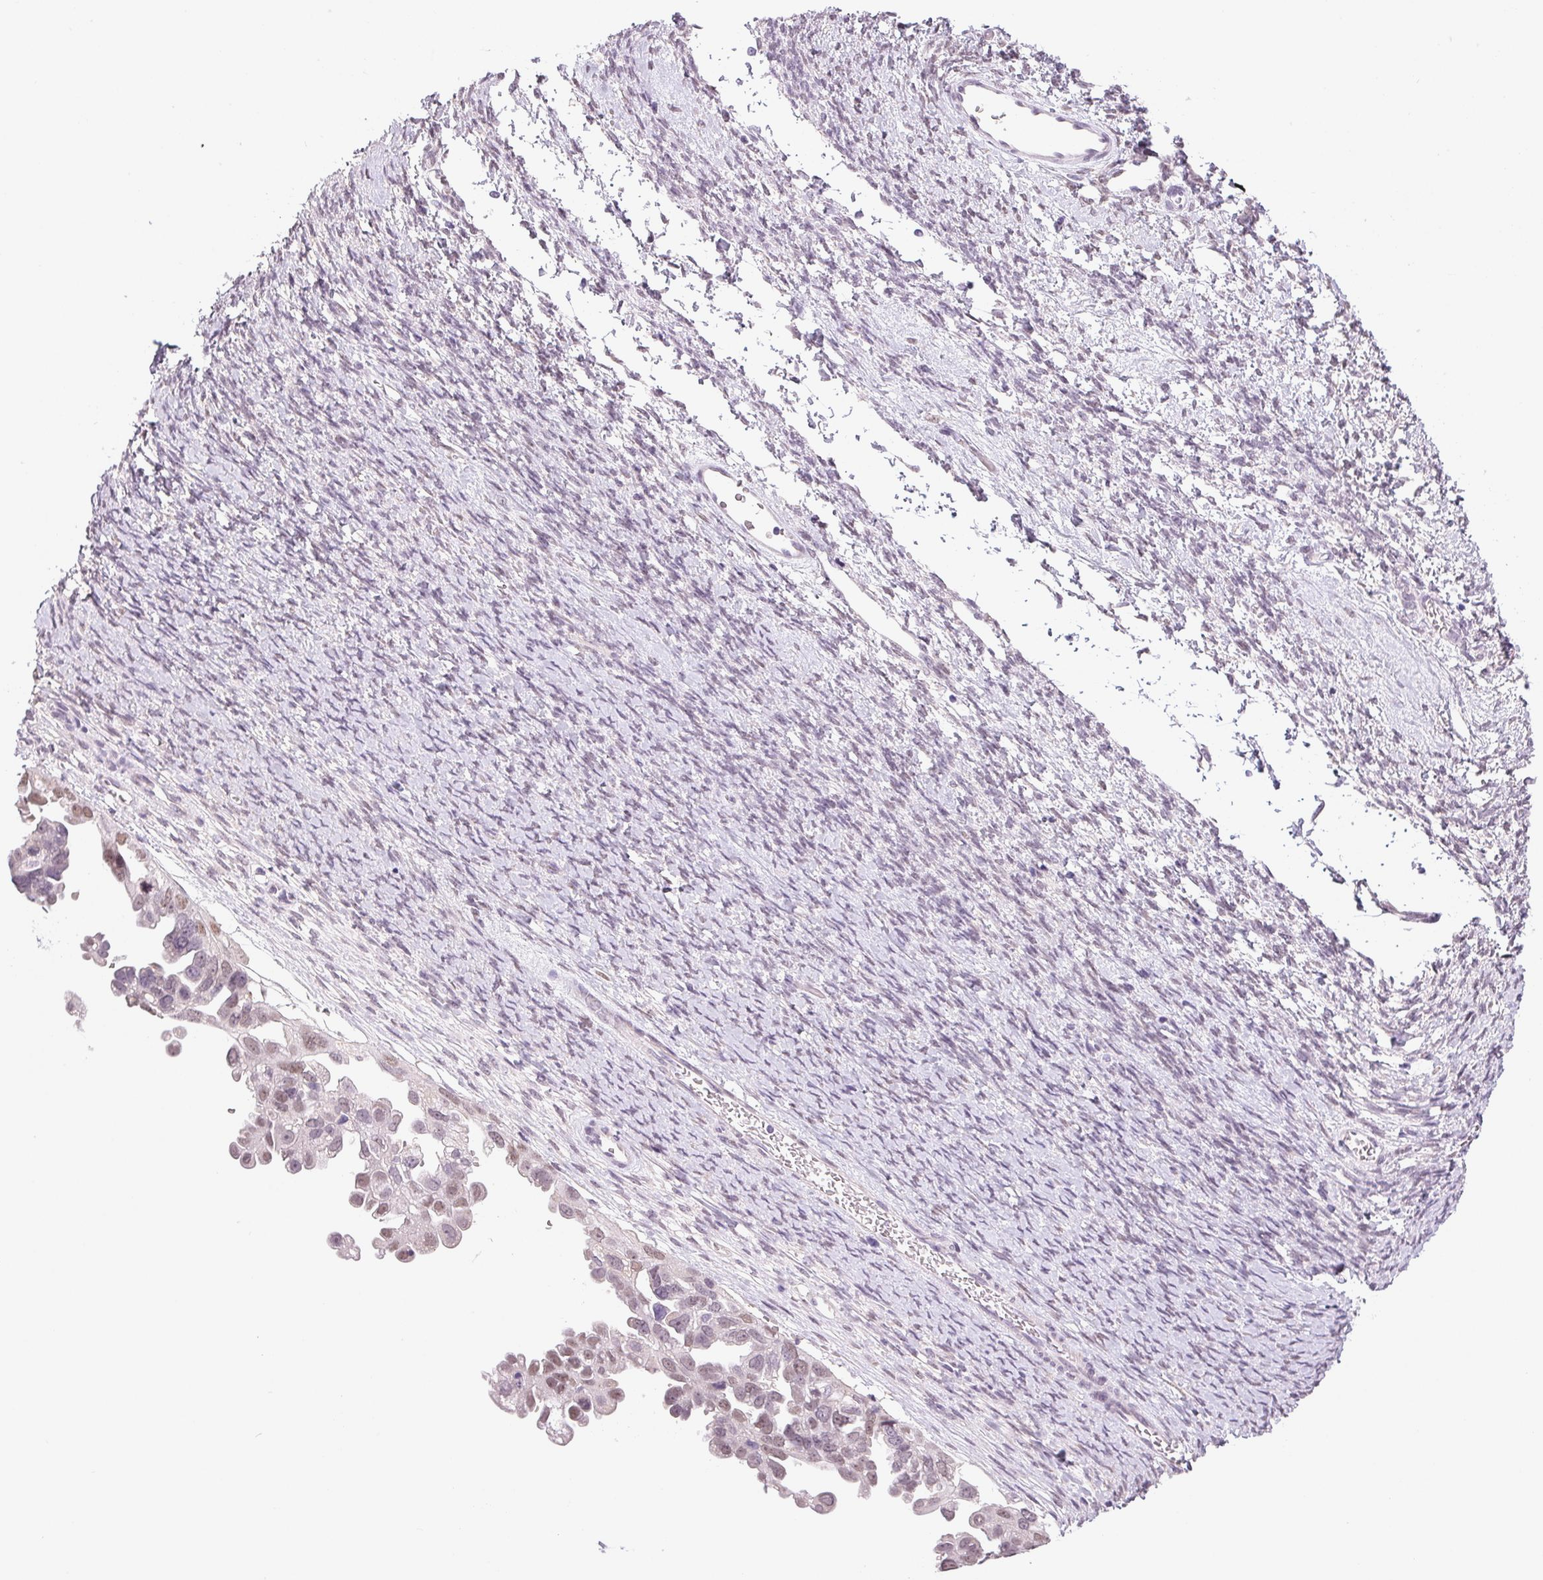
{"staining": {"intensity": "weak", "quantity": "<25%", "location": "nuclear"}, "tissue": "ovarian cancer", "cell_type": "Tumor cells", "image_type": "cancer", "snomed": [{"axis": "morphology", "description": "Cystadenocarcinoma, serous, NOS"}, {"axis": "topography", "description": "Ovary"}], "caption": "Immunohistochemistry (IHC) of serous cystadenocarcinoma (ovarian) shows no staining in tumor cells.", "gene": "DNAJC6", "patient": {"sex": "female", "age": 53}}